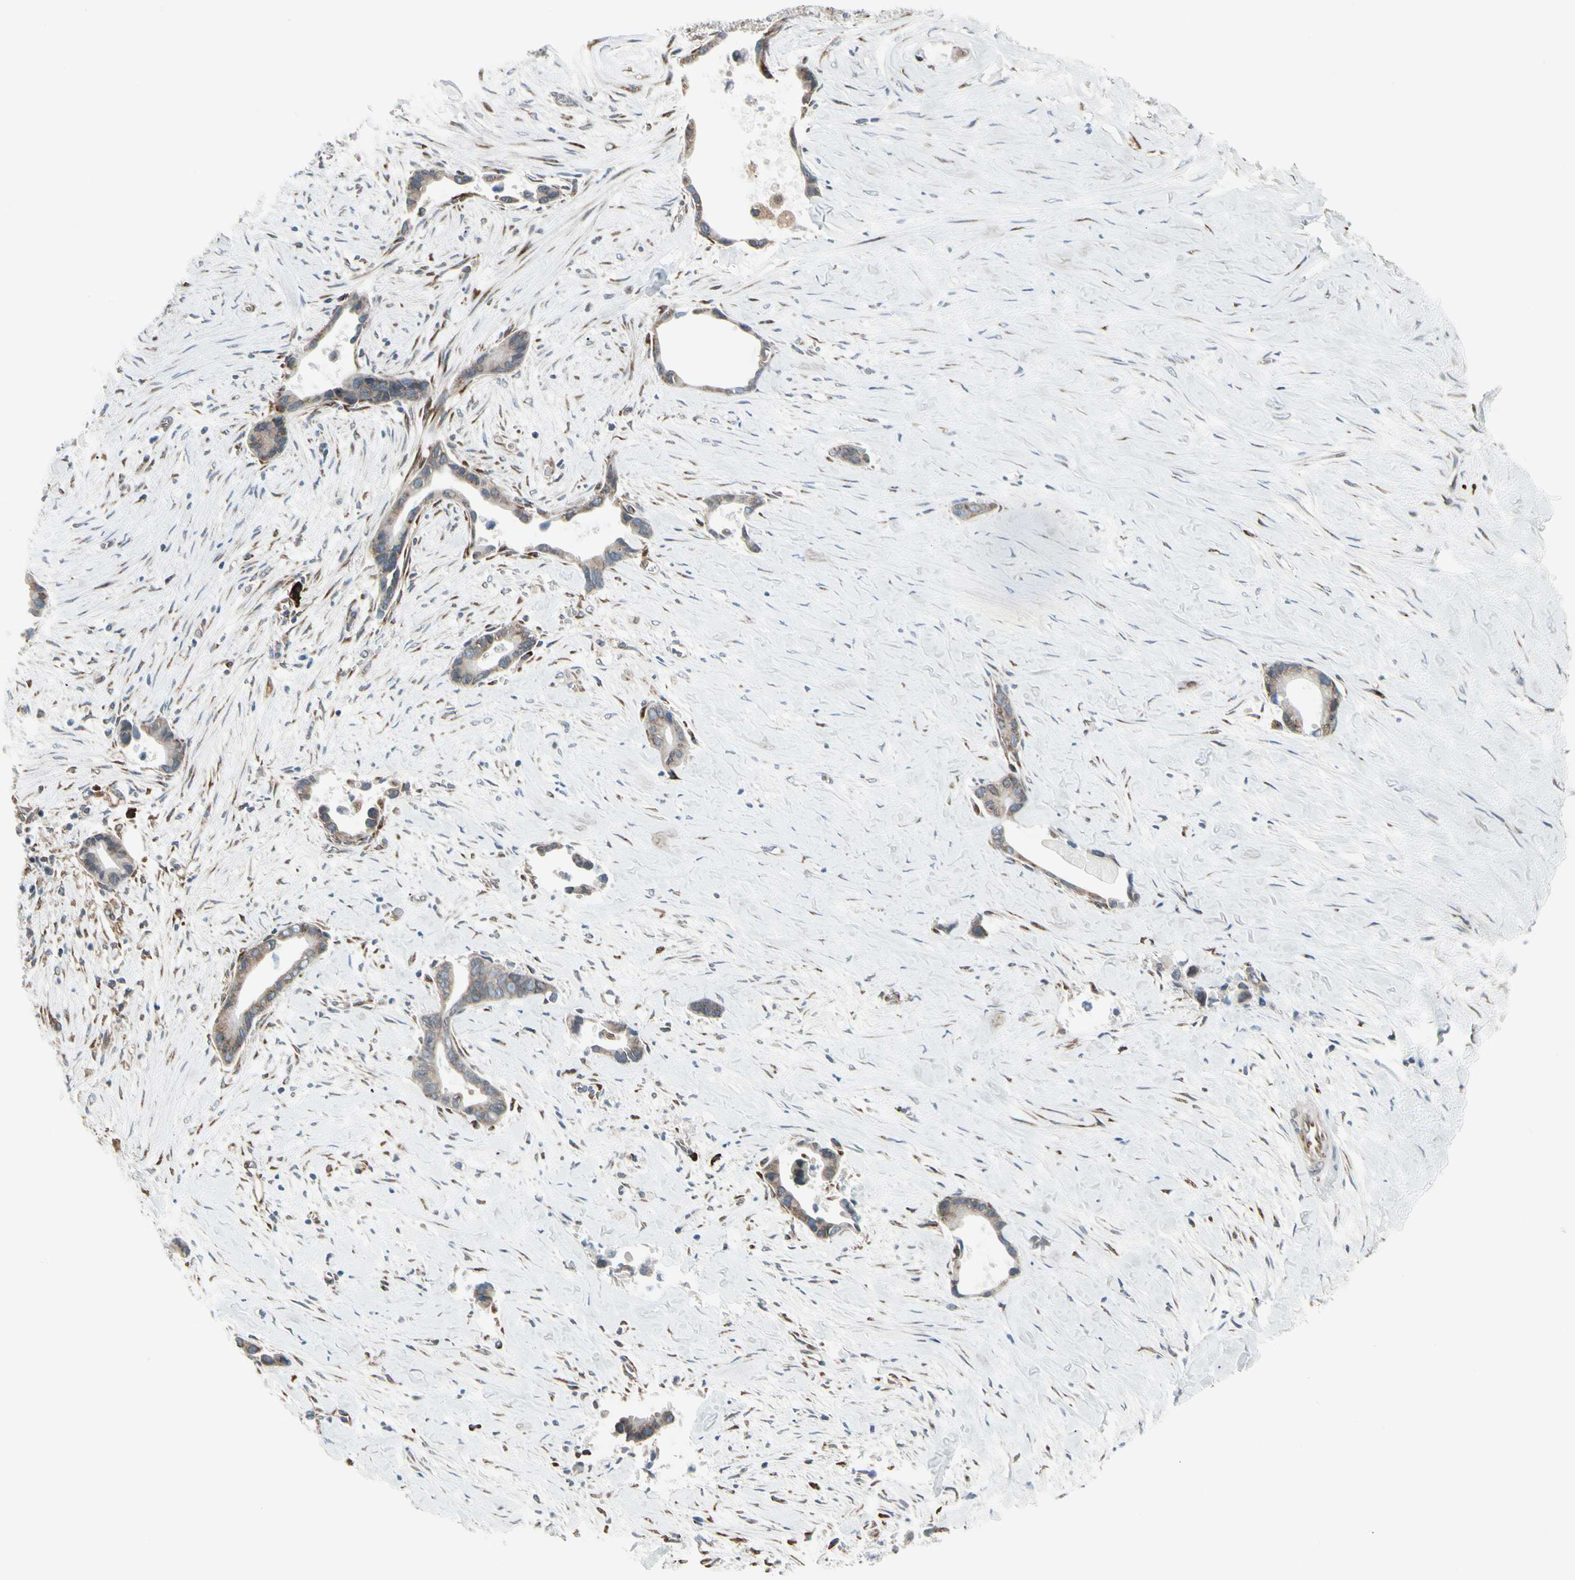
{"staining": {"intensity": "moderate", "quantity": ">75%", "location": "cytoplasmic/membranous"}, "tissue": "liver cancer", "cell_type": "Tumor cells", "image_type": "cancer", "snomed": [{"axis": "morphology", "description": "Cholangiocarcinoma"}, {"axis": "topography", "description": "Liver"}], "caption": "Approximately >75% of tumor cells in human liver cancer exhibit moderate cytoplasmic/membranous protein positivity as visualized by brown immunohistochemical staining.", "gene": "FNDC3A", "patient": {"sex": "female", "age": 55}}